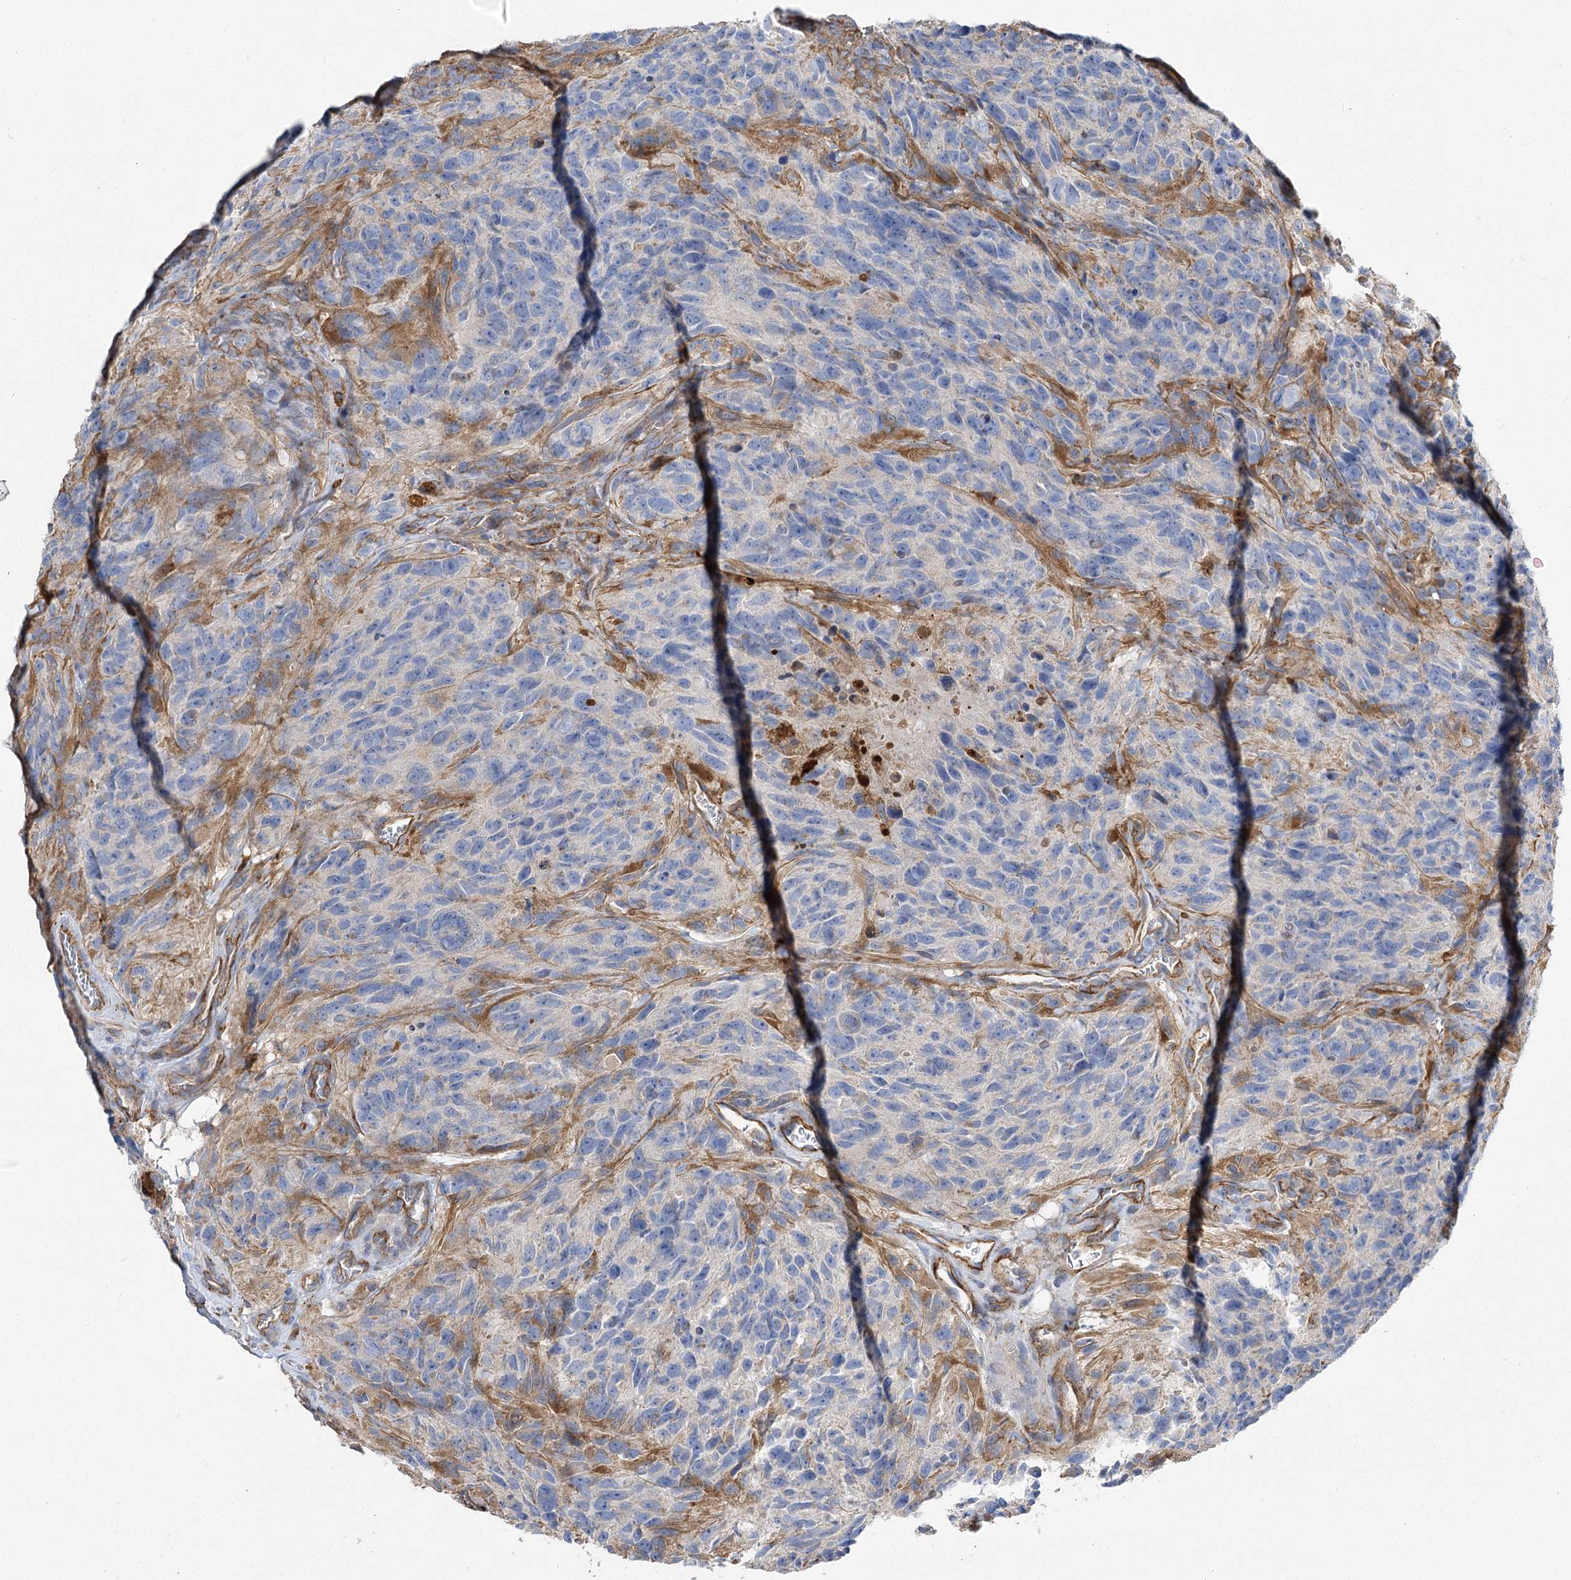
{"staining": {"intensity": "weak", "quantity": "<25%", "location": "cytoplasmic/membranous"}, "tissue": "glioma", "cell_type": "Tumor cells", "image_type": "cancer", "snomed": [{"axis": "morphology", "description": "Glioma, malignant, High grade"}, {"axis": "topography", "description": "Brain"}], "caption": "Immunohistochemical staining of human glioma demonstrates no significant positivity in tumor cells. (Immunohistochemistry, brightfield microscopy, high magnification).", "gene": "RMDN2", "patient": {"sex": "male", "age": 69}}